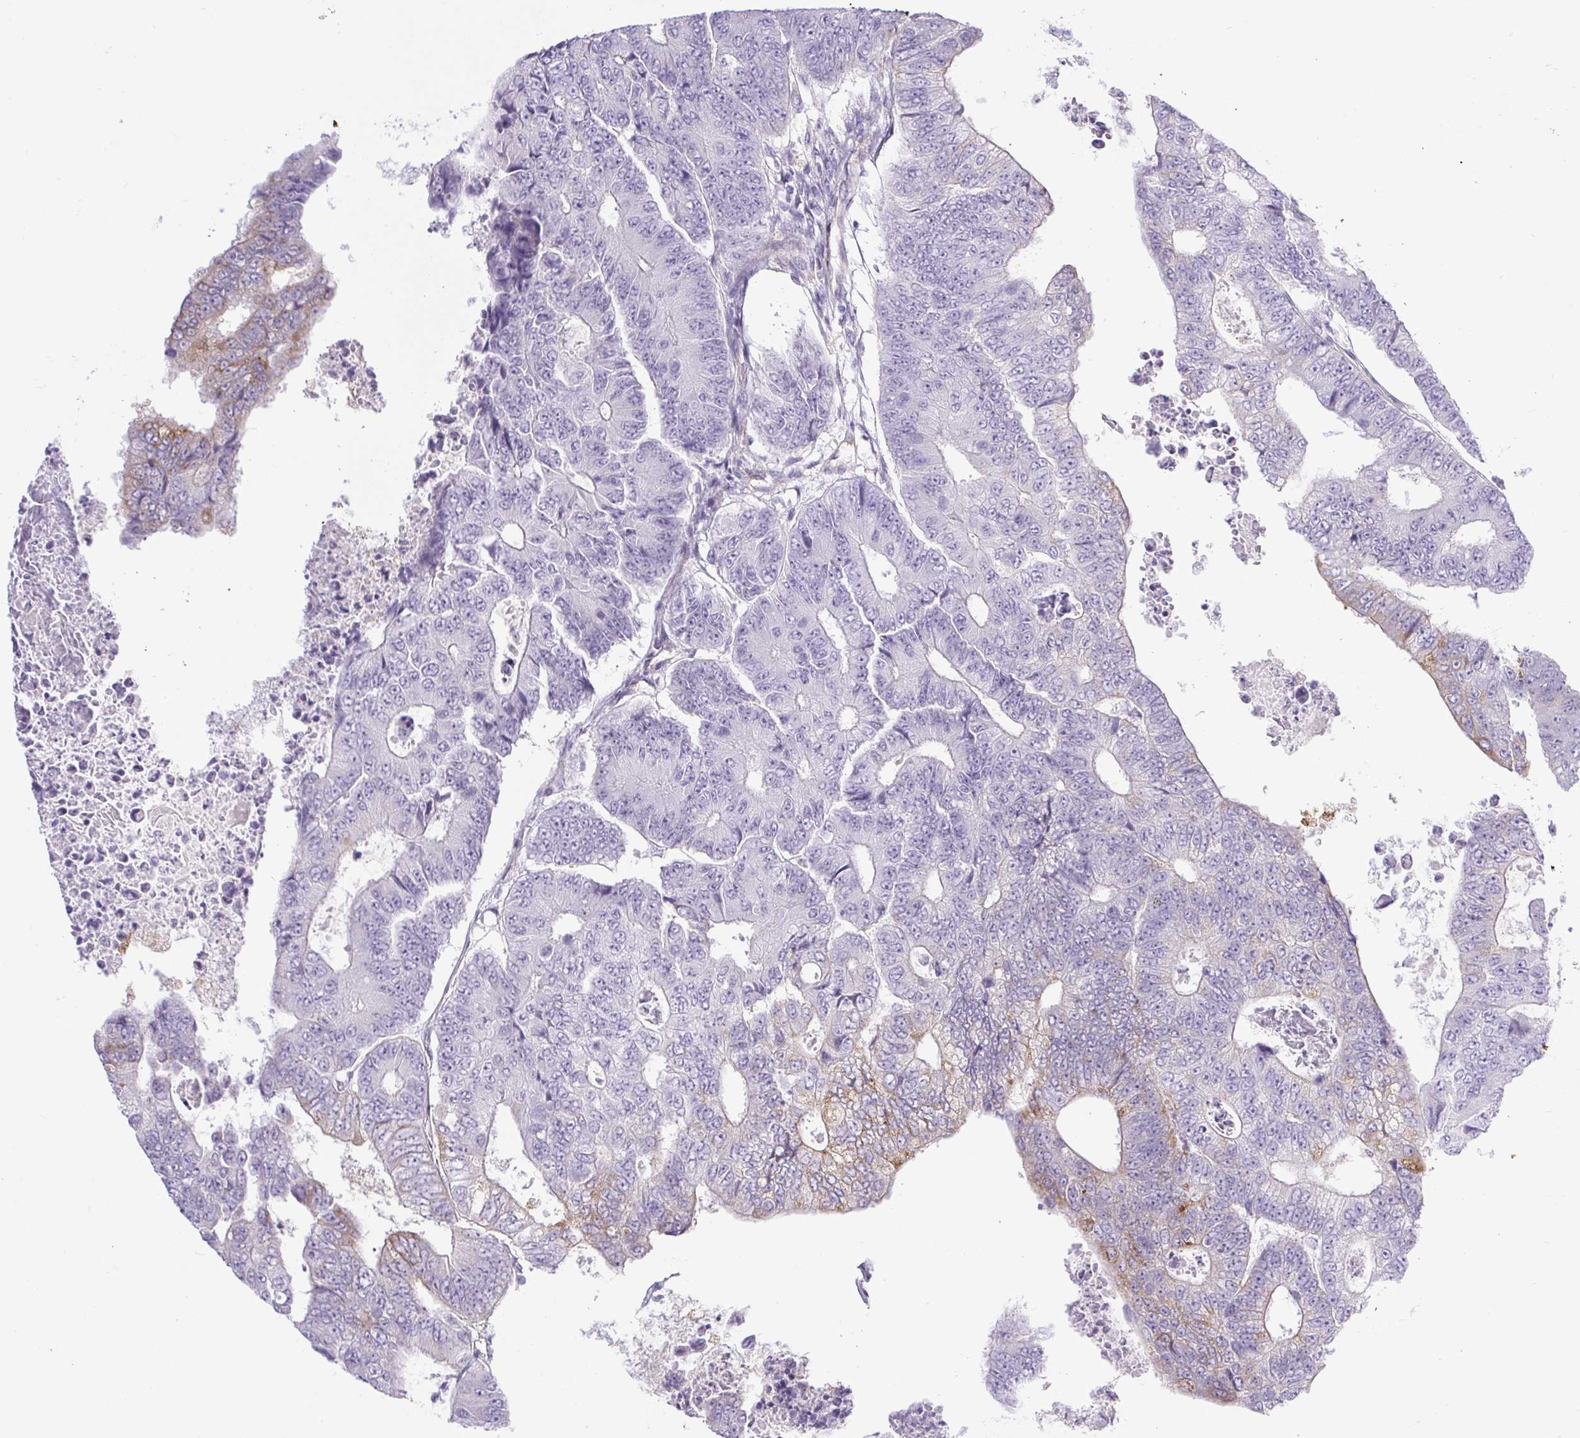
{"staining": {"intensity": "weak", "quantity": "<25%", "location": "cytoplasmic/membranous"}, "tissue": "colorectal cancer", "cell_type": "Tumor cells", "image_type": "cancer", "snomed": [{"axis": "morphology", "description": "Adenocarcinoma, NOS"}, {"axis": "topography", "description": "Colon"}], "caption": "Immunohistochemistry photomicrograph of neoplastic tissue: colorectal cancer (adenocarcinoma) stained with DAB demonstrates no significant protein staining in tumor cells.", "gene": "BCAS1", "patient": {"sex": "female", "age": 48}}